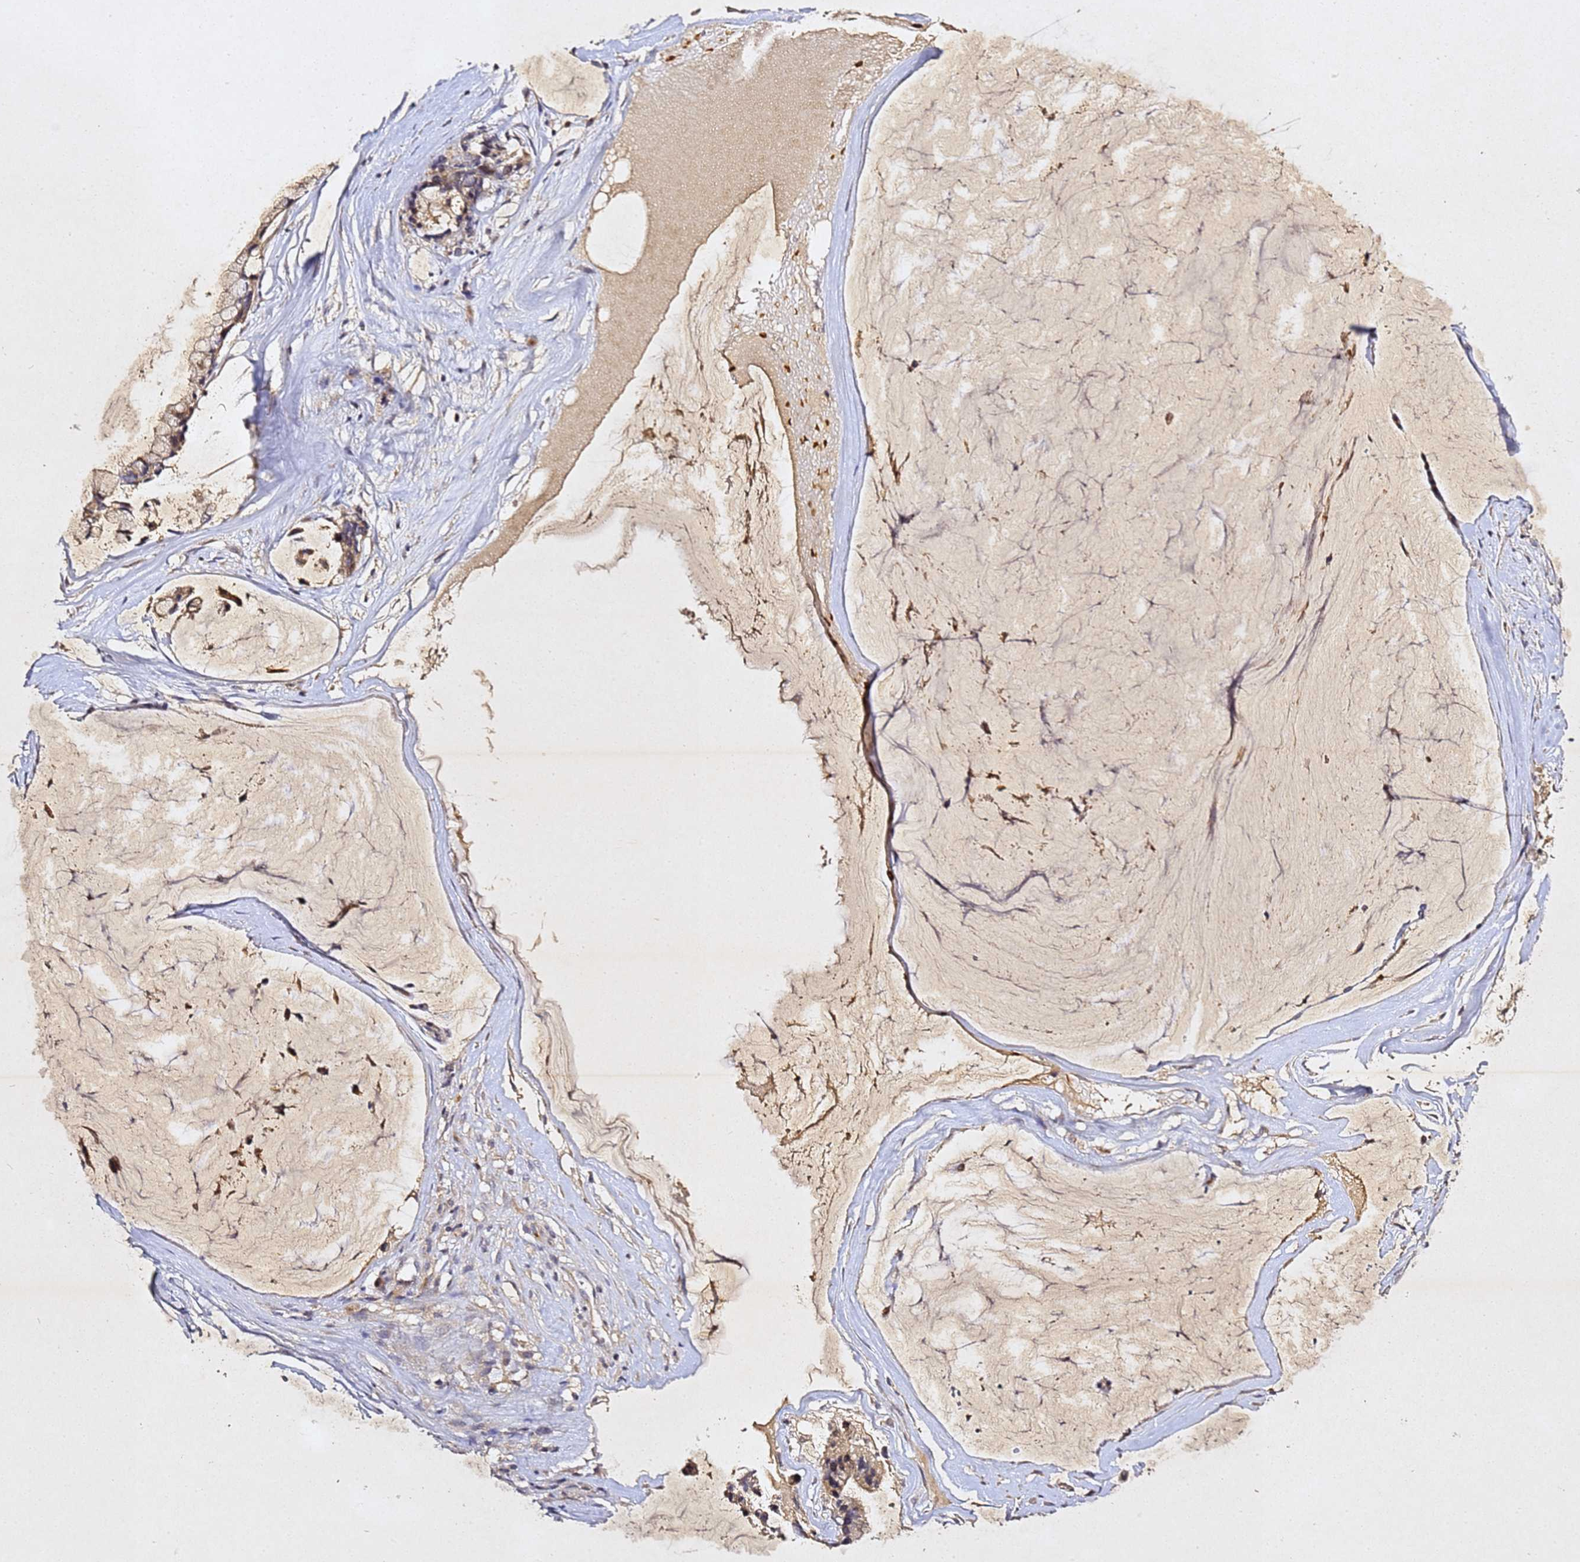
{"staining": {"intensity": "weak", "quantity": ">75%", "location": "cytoplasmic/membranous"}, "tissue": "ovarian cancer", "cell_type": "Tumor cells", "image_type": "cancer", "snomed": [{"axis": "morphology", "description": "Cystadenocarcinoma, mucinous, NOS"}, {"axis": "topography", "description": "Ovary"}], "caption": "This is an image of IHC staining of mucinous cystadenocarcinoma (ovarian), which shows weak positivity in the cytoplasmic/membranous of tumor cells.", "gene": "SV2B", "patient": {"sex": "female", "age": 39}}